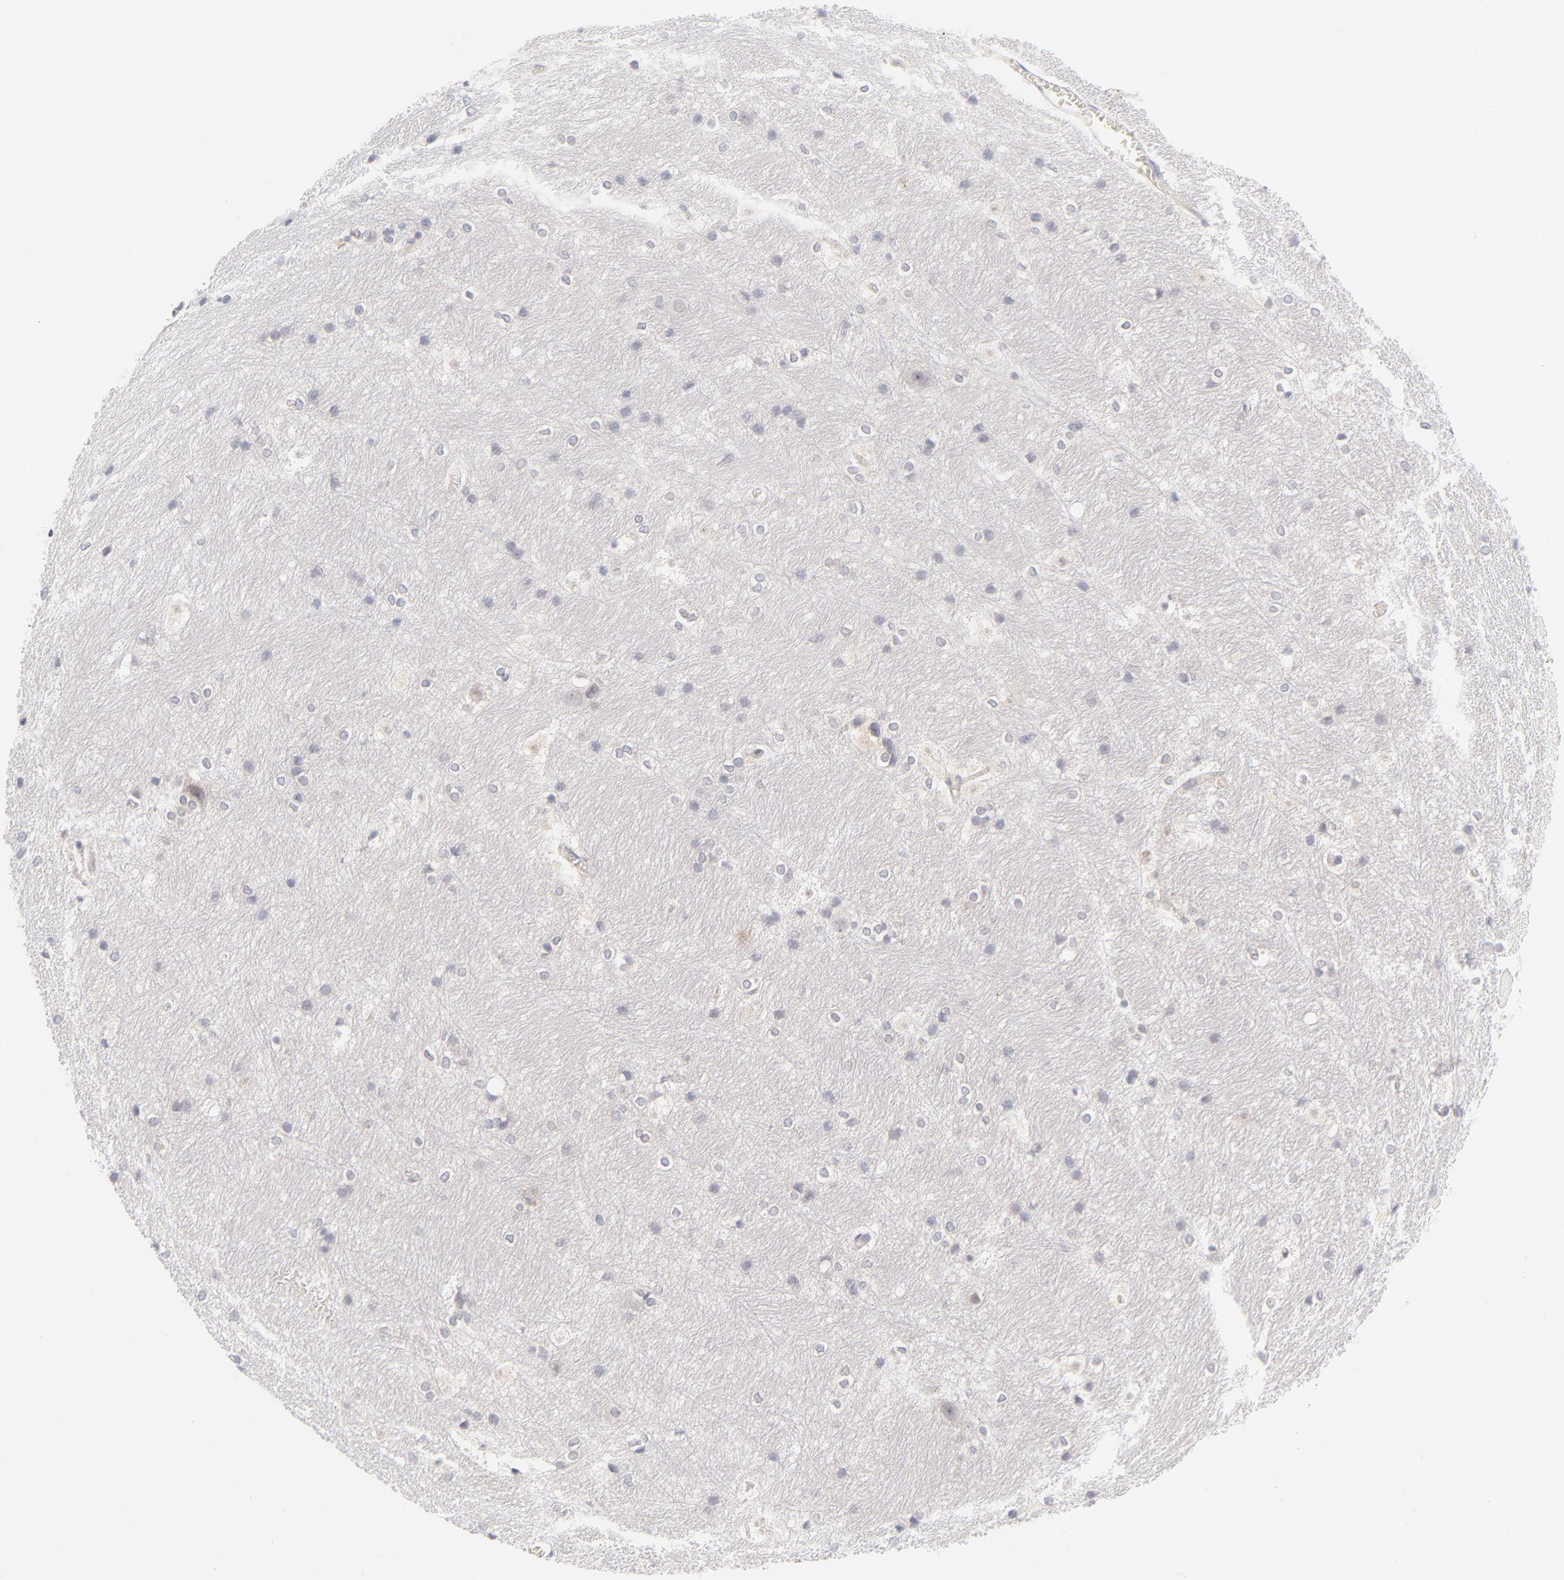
{"staining": {"intensity": "weak", "quantity": "25%-75%", "location": "nuclear"}, "tissue": "hippocampus", "cell_type": "Glial cells", "image_type": "normal", "snomed": [{"axis": "morphology", "description": "Normal tissue, NOS"}, {"axis": "topography", "description": "Hippocampus"}], "caption": "Immunohistochemical staining of normal human hippocampus reveals low levels of weak nuclear staining in approximately 25%-75% of glial cells. Ihc stains the protein in brown and the nuclei are stained blue.", "gene": "CASP6", "patient": {"sex": "female", "age": 19}}